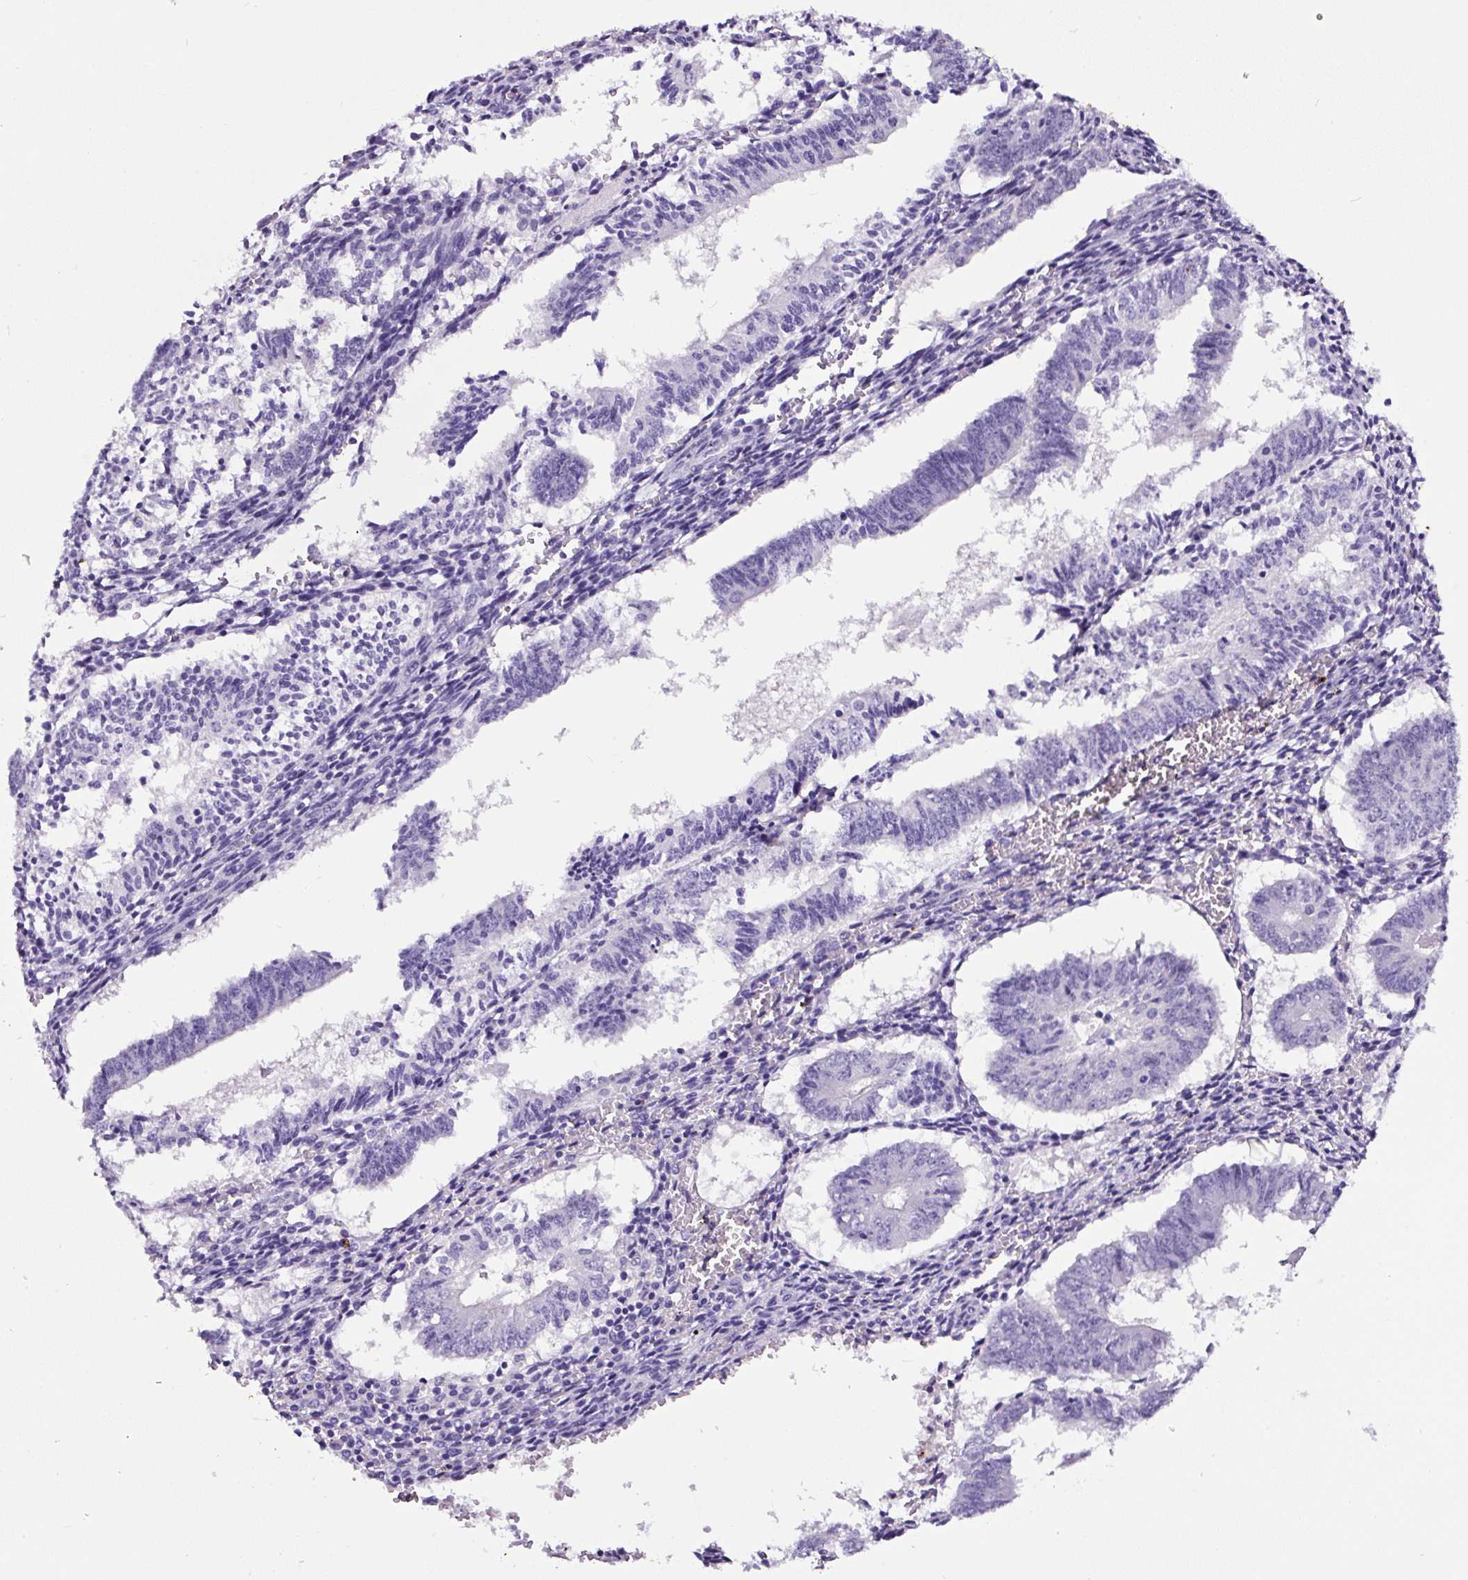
{"staining": {"intensity": "negative", "quantity": "none", "location": "none"}, "tissue": "endometrial cancer", "cell_type": "Tumor cells", "image_type": "cancer", "snomed": [{"axis": "morphology", "description": "Adenocarcinoma, NOS"}, {"axis": "topography", "description": "Endometrium"}], "caption": "IHC photomicrograph of human endometrial adenocarcinoma stained for a protein (brown), which demonstrates no positivity in tumor cells.", "gene": "SP8", "patient": {"sex": "female", "age": 50}}